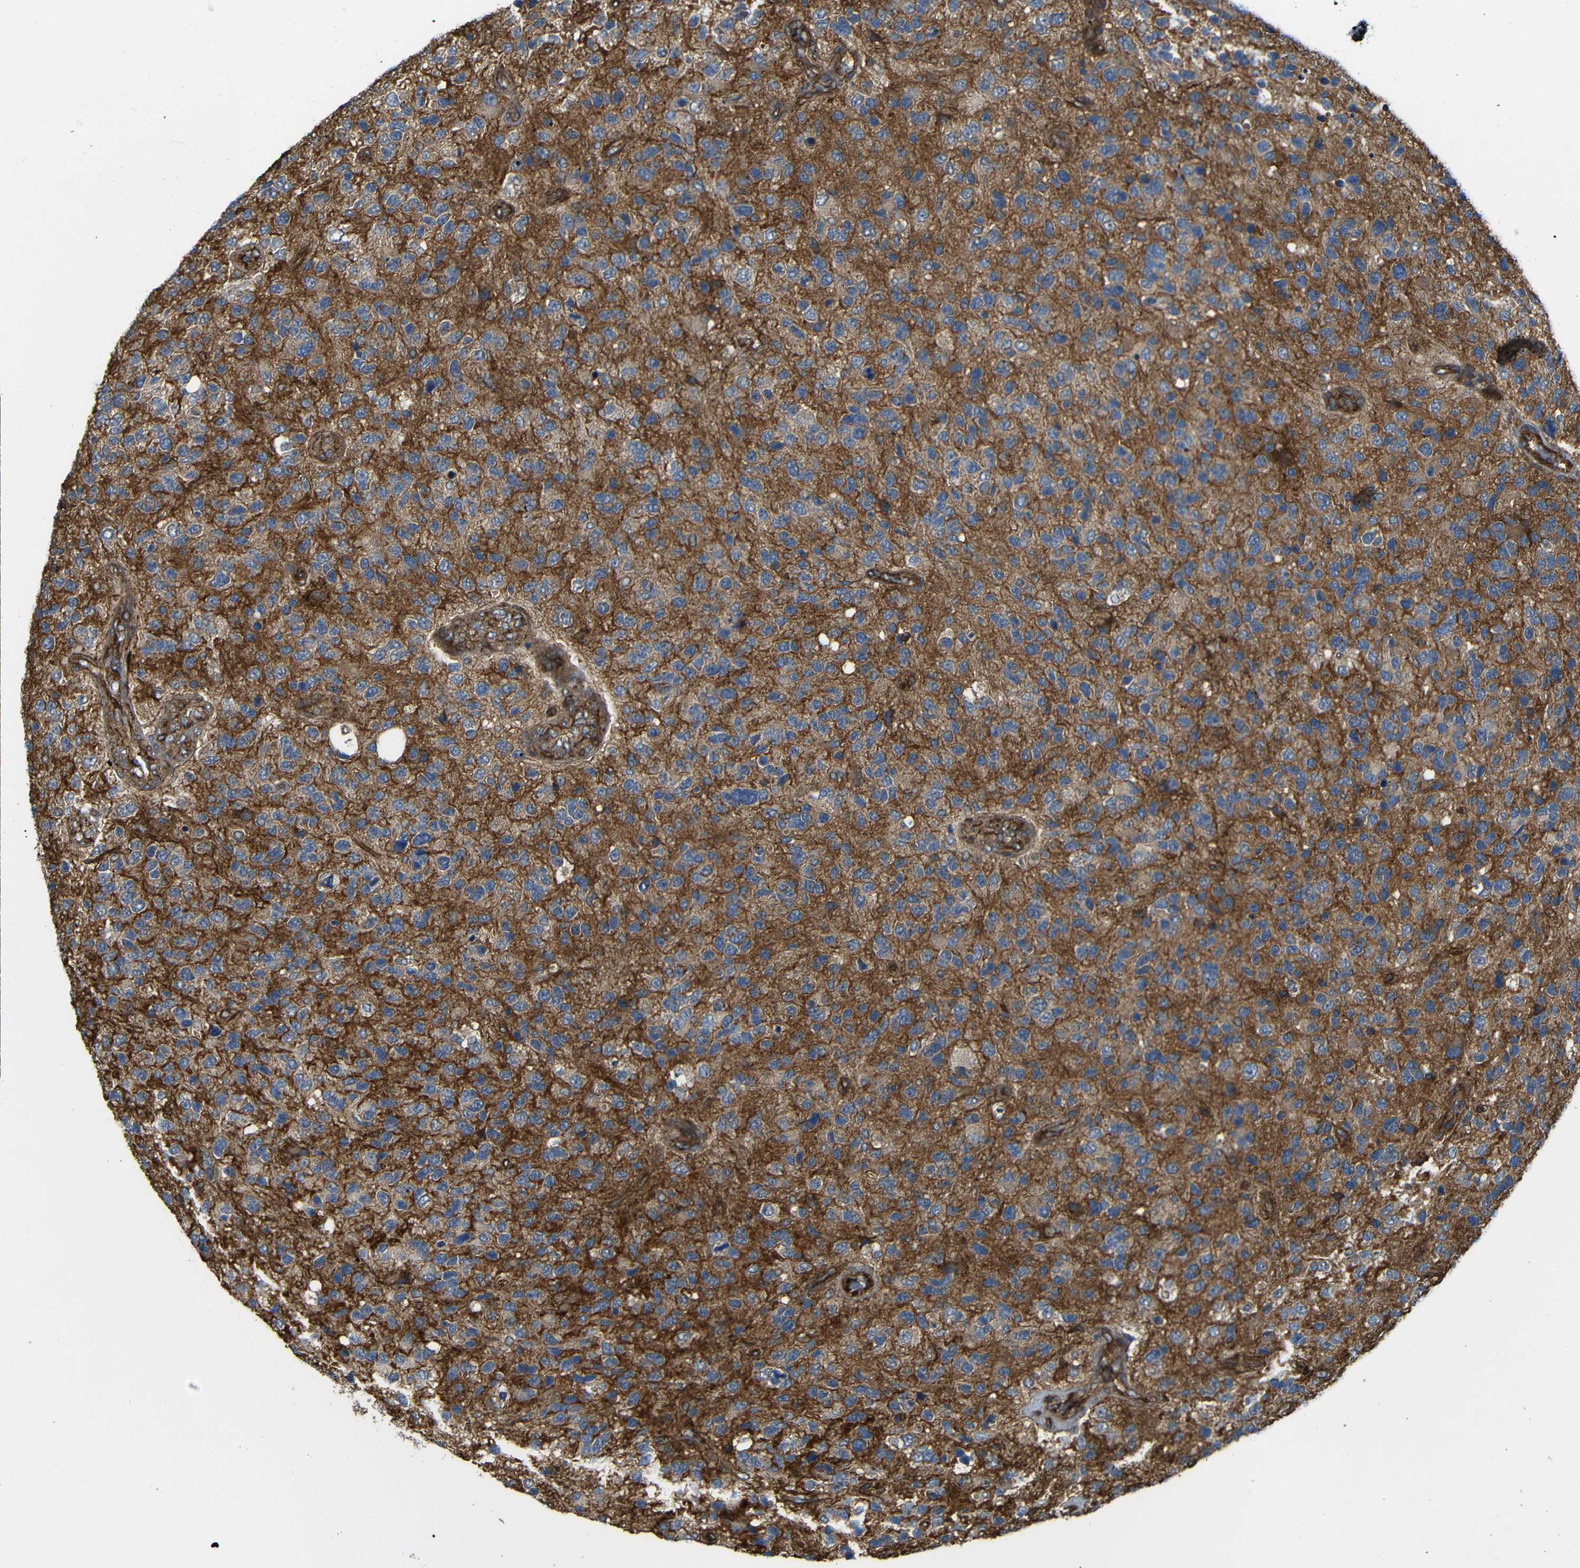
{"staining": {"intensity": "weak", "quantity": ">75%", "location": "cytoplasmic/membranous"}, "tissue": "glioma", "cell_type": "Tumor cells", "image_type": "cancer", "snomed": [{"axis": "morphology", "description": "Glioma, malignant, High grade"}, {"axis": "topography", "description": "Brain"}], "caption": "Protein staining demonstrates weak cytoplasmic/membranous staining in approximately >75% of tumor cells in malignant glioma (high-grade).", "gene": "PTCH1", "patient": {"sex": "female", "age": 58}}